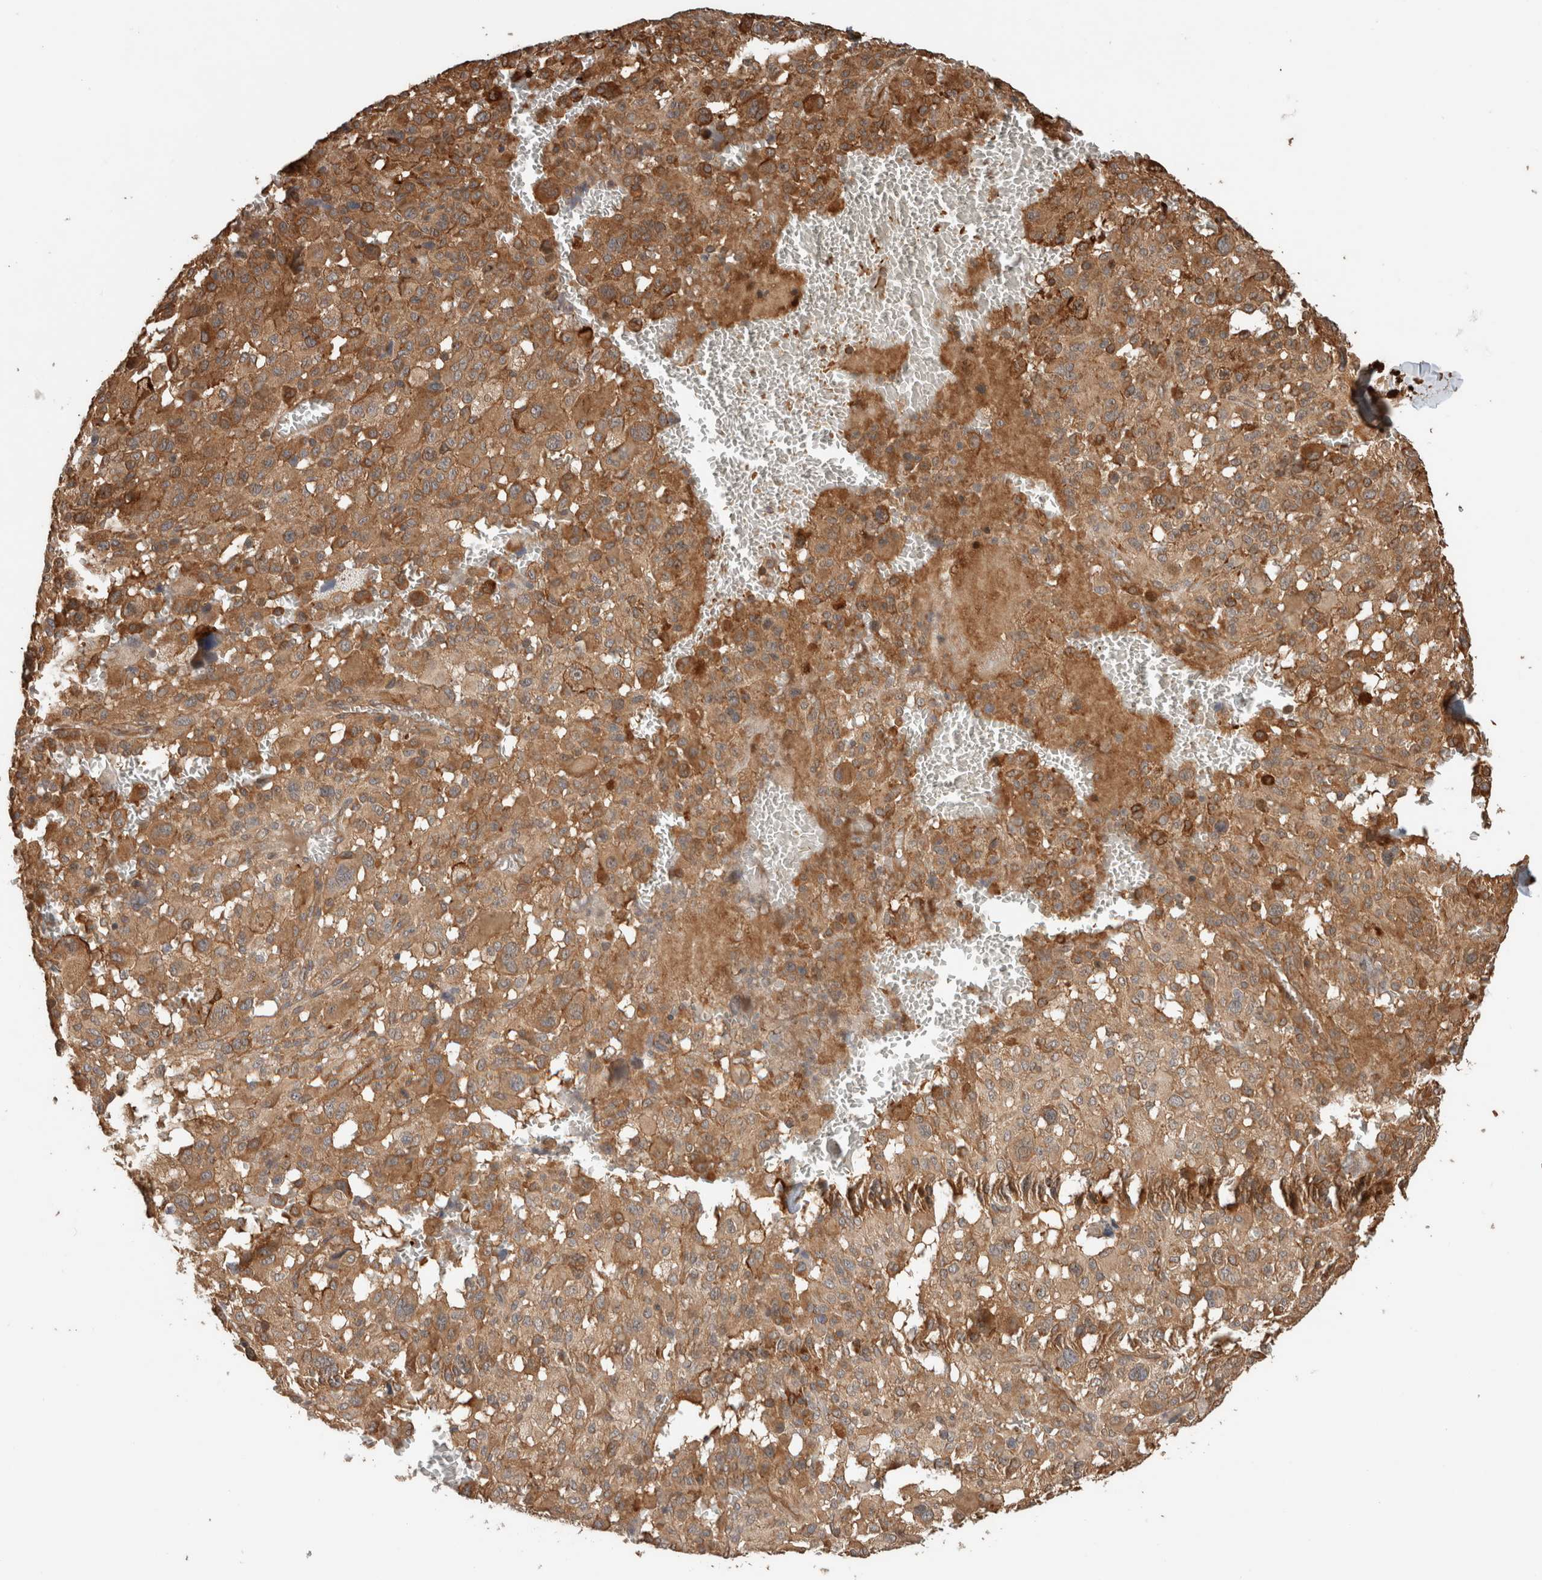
{"staining": {"intensity": "moderate", "quantity": ">75%", "location": "cytoplasmic/membranous"}, "tissue": "melanoma", "cell_type": "Tumor cells", "image_type": "cancer", "snomed": [{"axis": "morphology", "description": "Malignant melanoma, Metastatic site"}, {"axis": "topography", "description": "Skin"}], "caption": "Melanoma tissue reveals moderate cytoplasmic/membranous expression in about >75% of tumor cells (DAB (3,3'-diaminobenzidine) IHC, brown staining for protein, blue staining for nuclei).", "gene": "OTUD6B", "patient": {"sex": "female", "age": 74}}